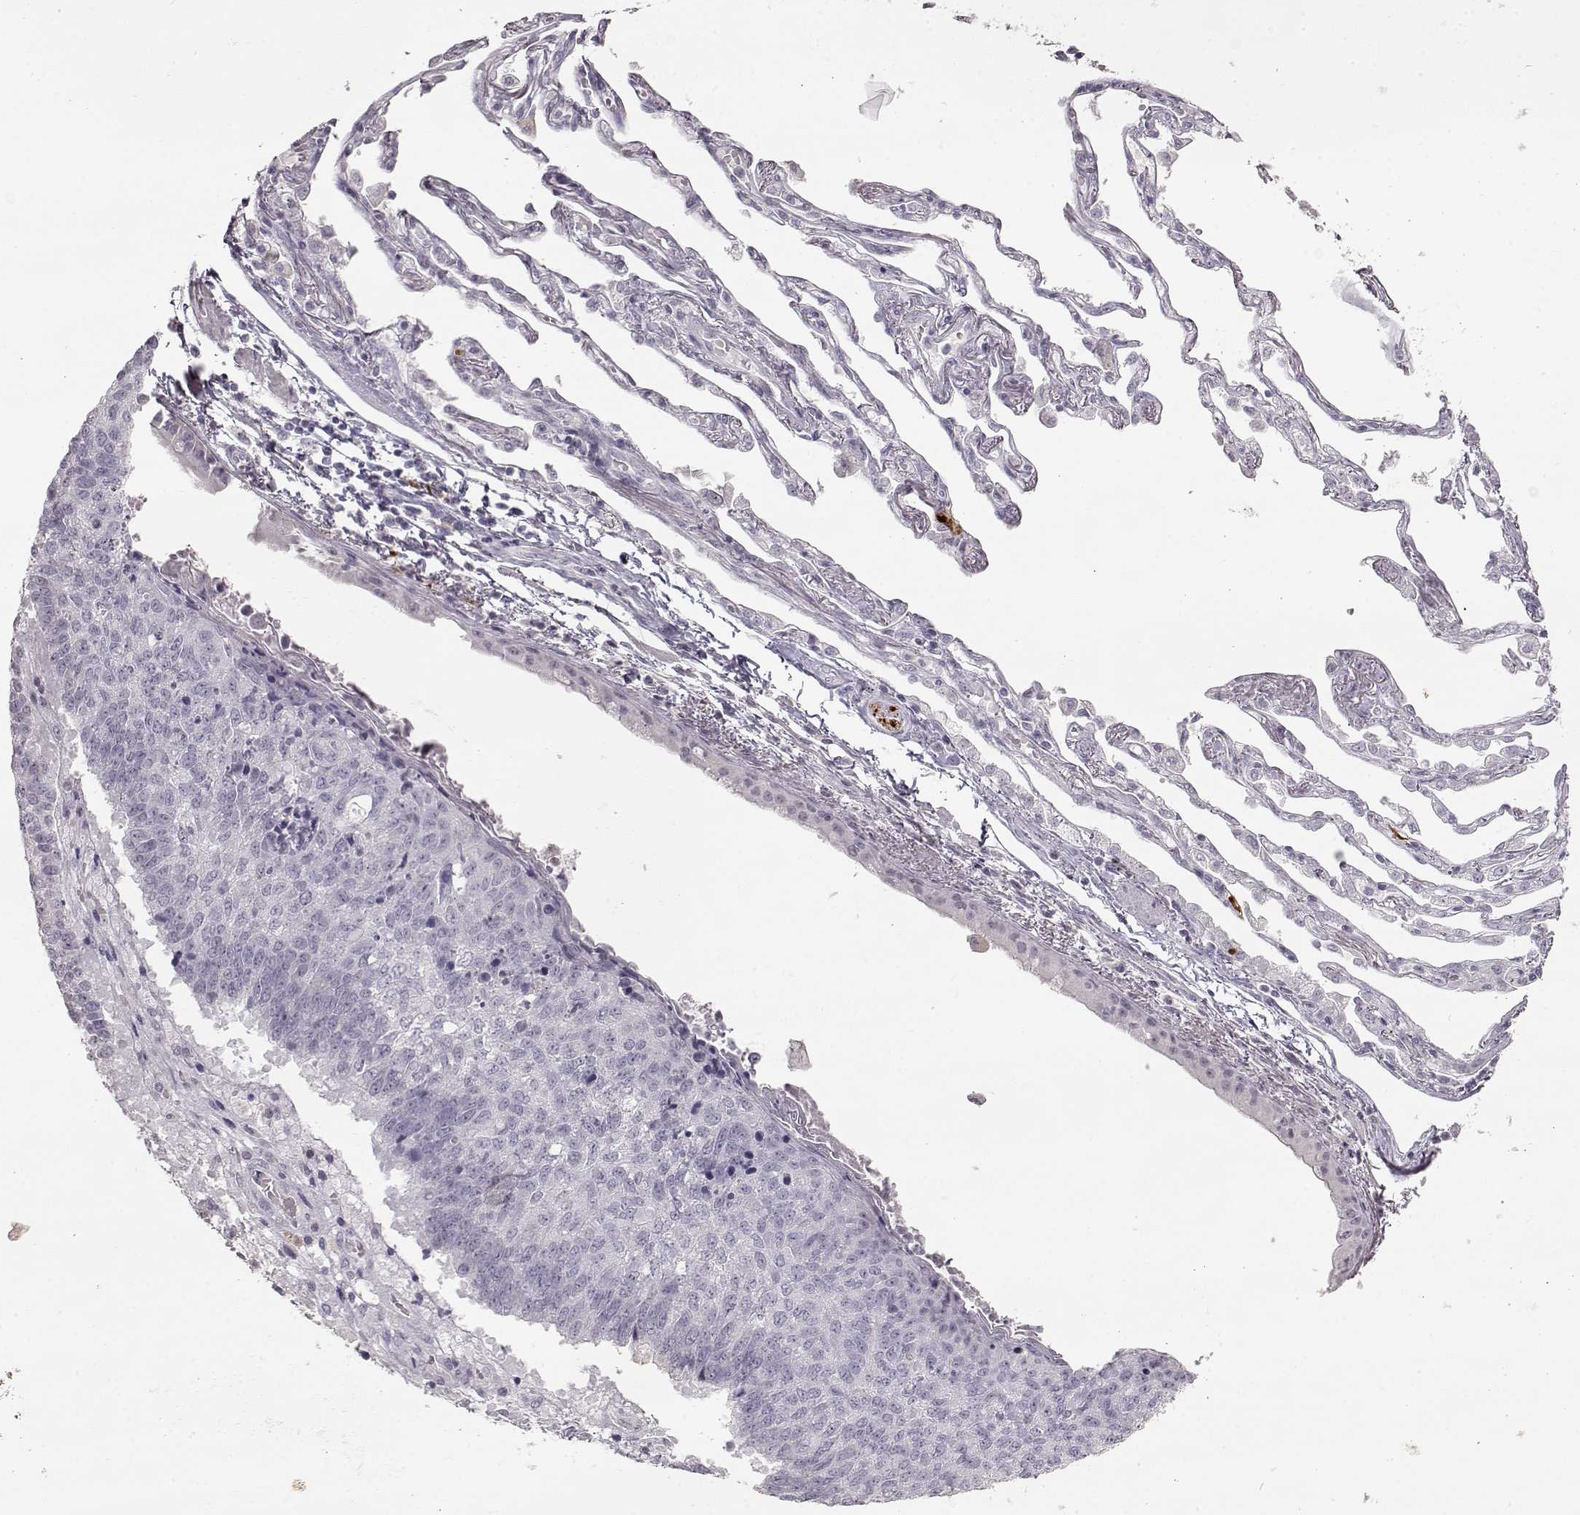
{"staining": {"intensity": "negative", "quantity": "none", "location": "none"}, "tissue": "lung cancer", "cell_type": "Tumor cells", "image_type": "cancer", "snomed": [{"axis": "morphology", "description": "Squamous cell carcinoma, NOS"}, {"axis": "topography", "description": "Lung"}], "caption": "Micrograph shows no significant protein staining in tumor cells of lung cancer (squamous cell carcinoma).", "gene": "S100B", "patient": {"sex": "male", "age": 73}}